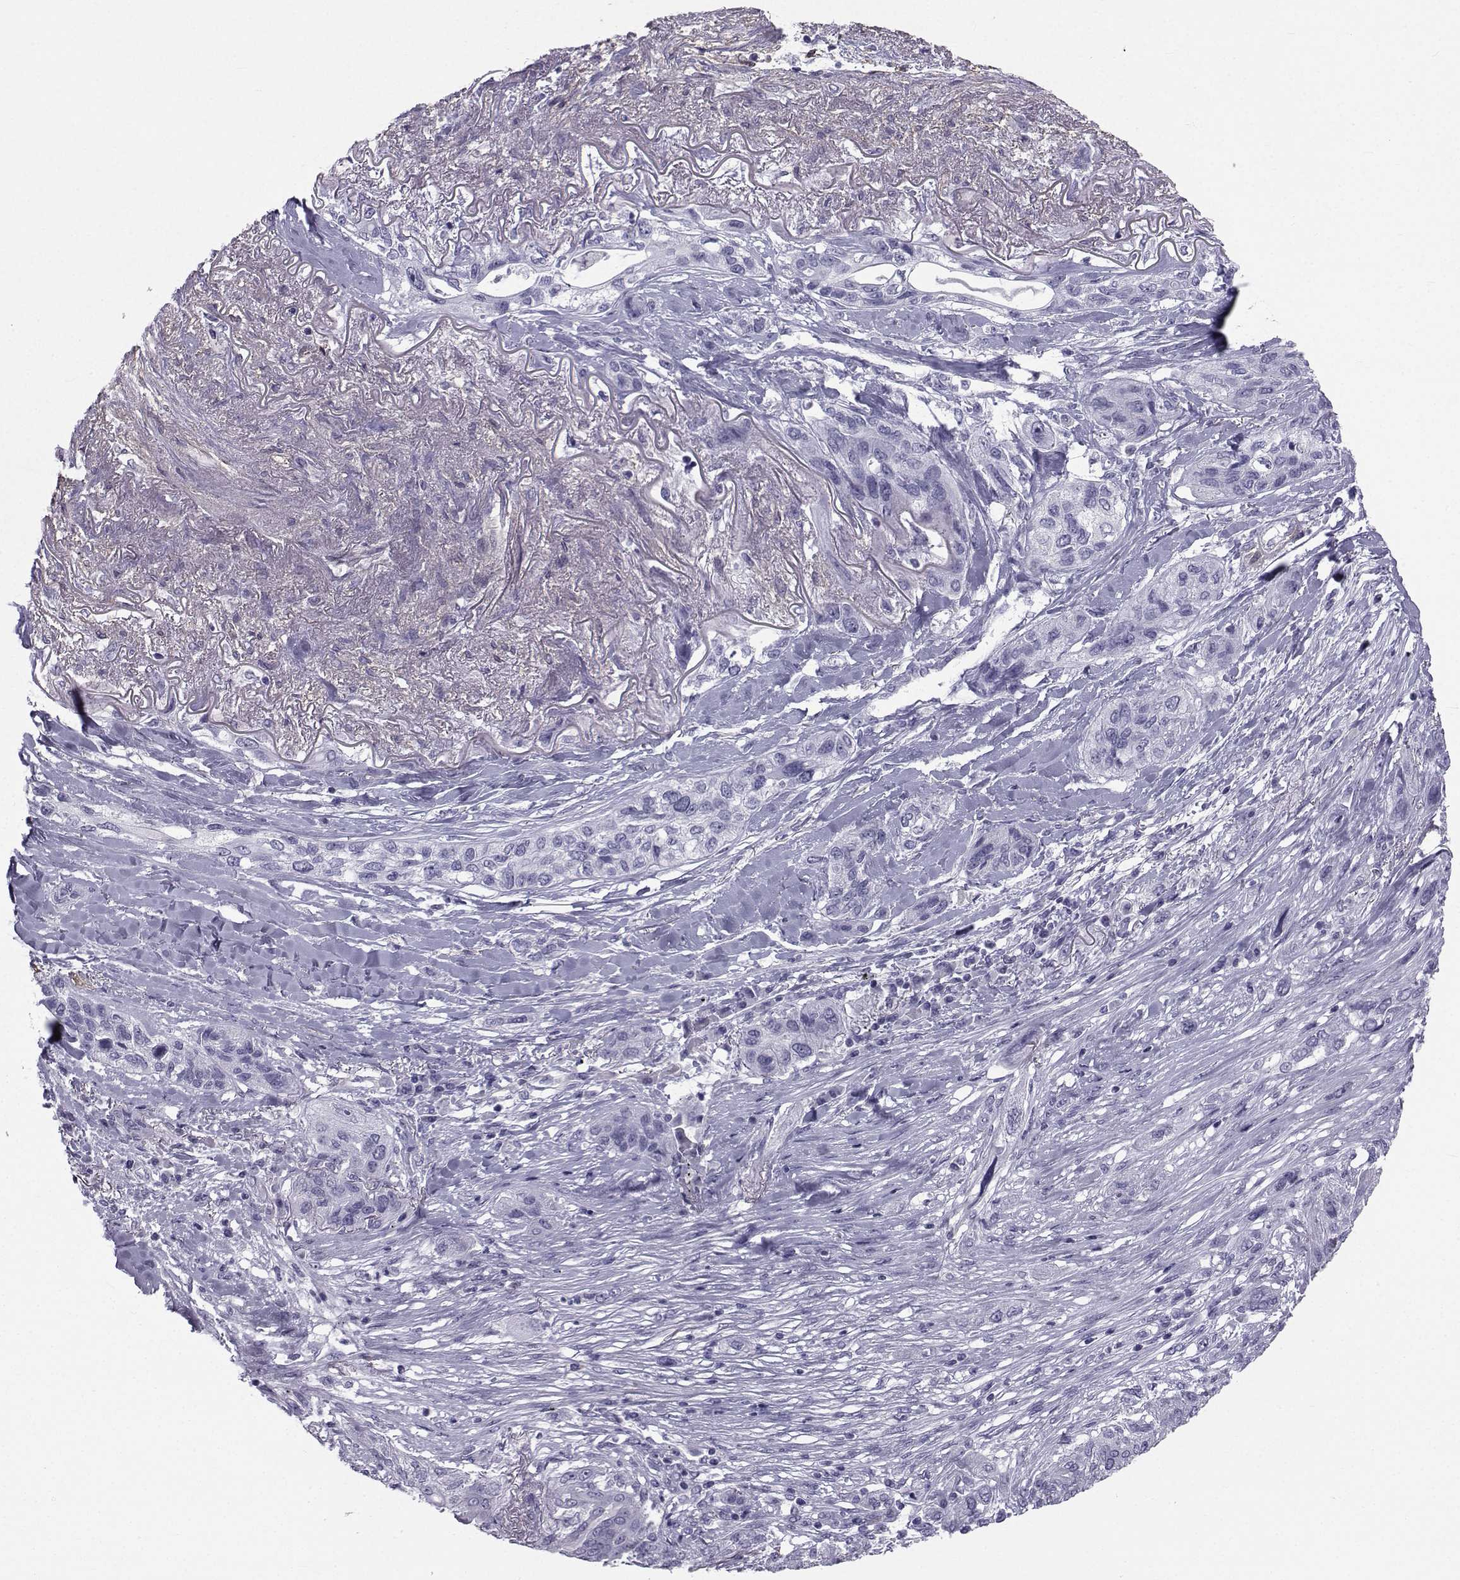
{"staining": {"intensity": "negative", "quantity": "none", "location": "none"}, "tissue": "lung cancer", "cell_type": "Tumor cells", "image_type": "cancer", "snomed": [{"axis": "morphology", "description": "Squamous cell carcinoma, NOS"}, {"axis": "topography", "description": "Lung"}], "caption": "Histopathology image shows no protein positivity in tumor cells of squamous cell carcinoma (lung) tissue.", "gene": "SPANXD", "patient": {"sex": "female", "age": 70}}